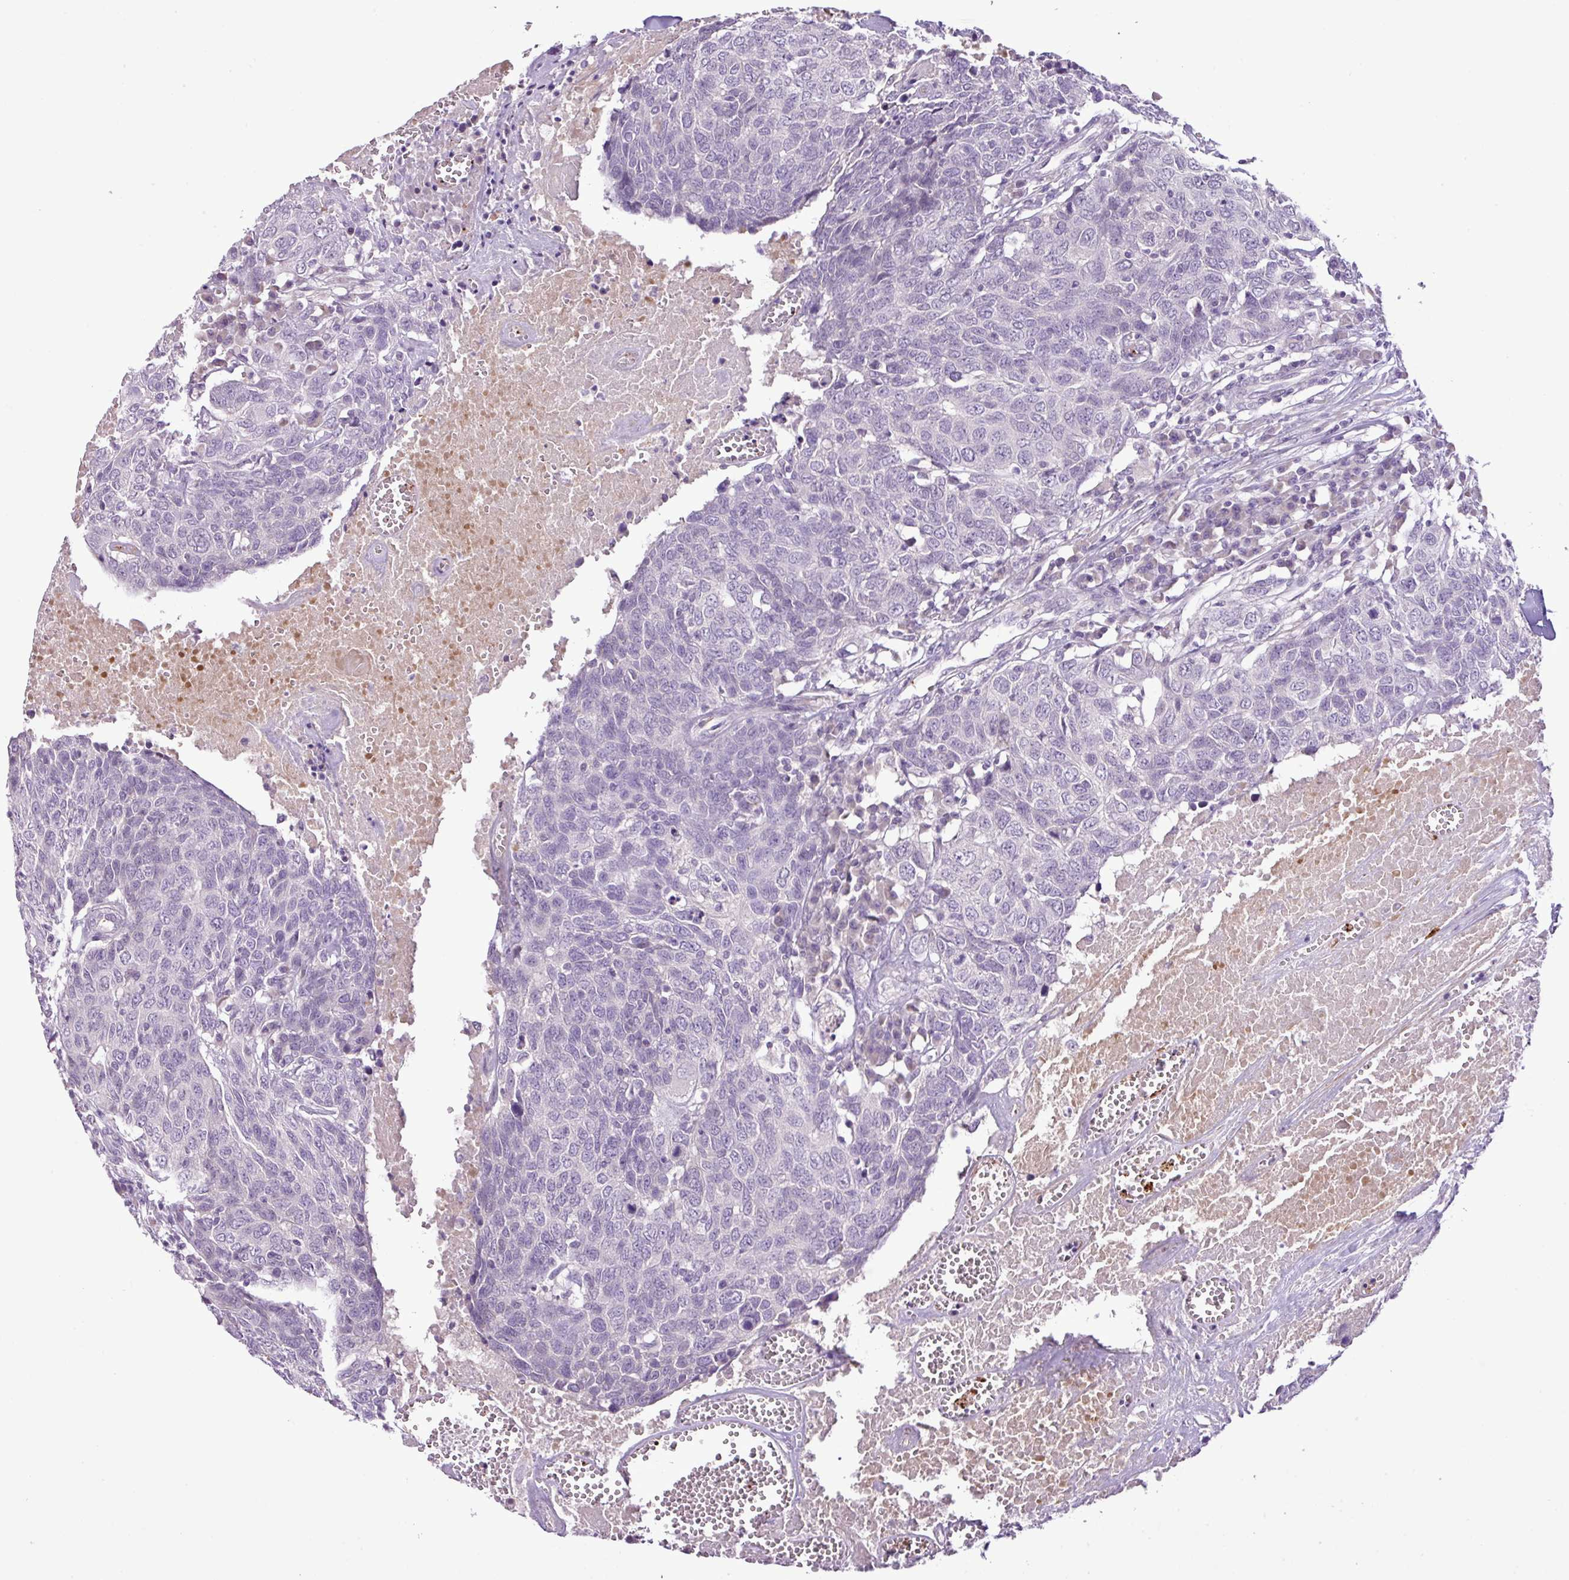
{"staining": {"intensity": "negative", "quantity": "none", "location": "none"}, "tissue": "head and neck cancer", "cell_type": "Tumor cells", "image_type": "cancer", "snomed": [{"axis": "morphology", "description": "Squamous cell carcinoma, NOS"}, {"axis": "topography", "description": "Head-Neck"}], "caption": "Protein analysis of head and neck squamous cell carcinoma reveals no significant expression in tumor cells.", "gene": "DNAJB13", "patient": {"sex": "male", "age": 66}}